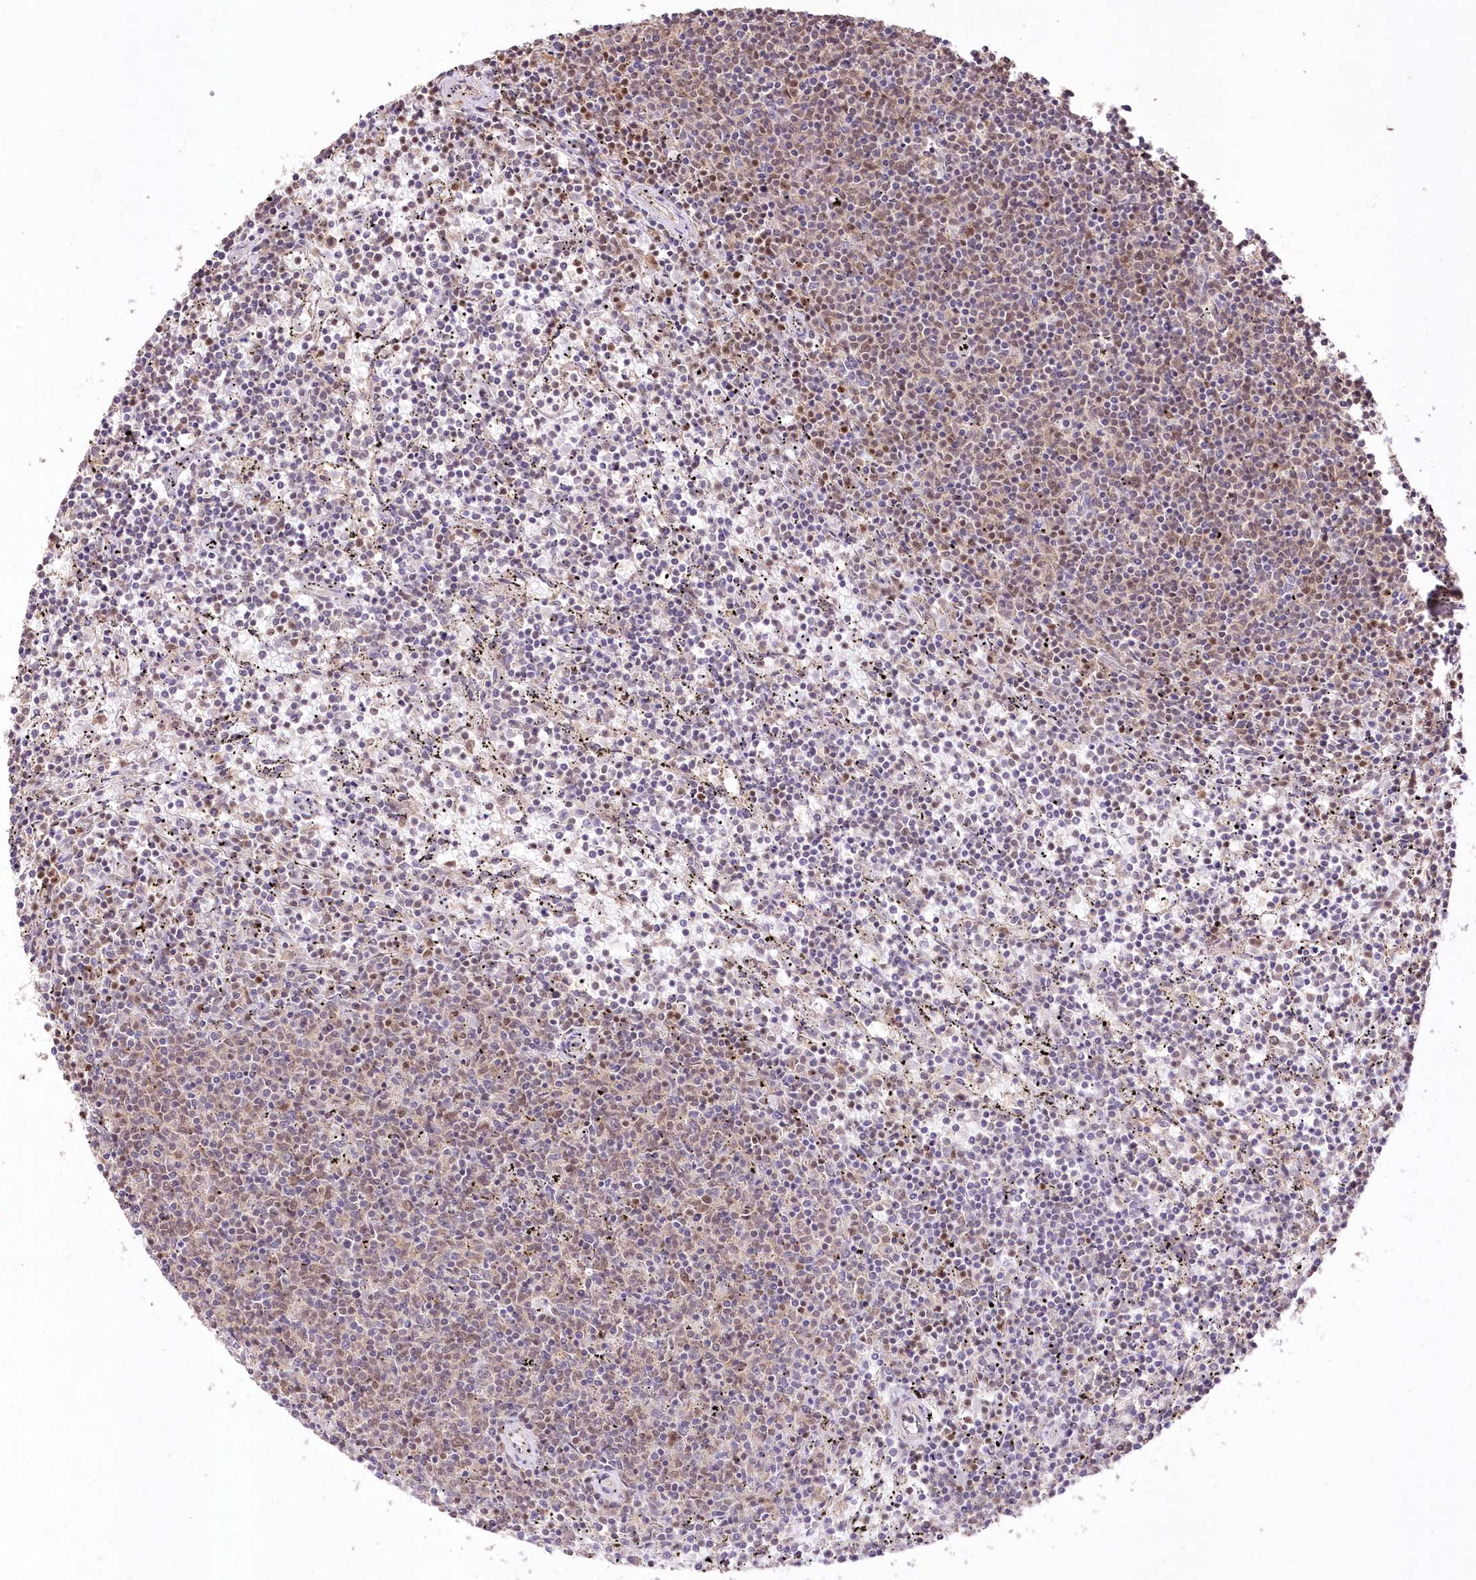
{"staining": {"intensity": "weak", "quantity": "<25%", "location": "nuclear"}, "tissue": "lymphoma", "cell_type": "Tumor cells", "image_type": "cancer", "snomed": [{"axis": "morphology", "description": "Malignant lymphoma, non-Hodgkin's type, Low grade"}, {"axis": "topography", "description": "Spleen"}], "caption": "High magnification brightfield microscopy of lymphoma stained with DAB (3,3'-diaminobenzidine) (brown) and counterstained with hematoxylin (blue): tumor cells show no significant positivity. The staining is performed using DAB brown chromogen with nuclei counter-stained in using hematoxylin.", "gene": "STK17B", "patient": {"sex": "female", "age": 50}}